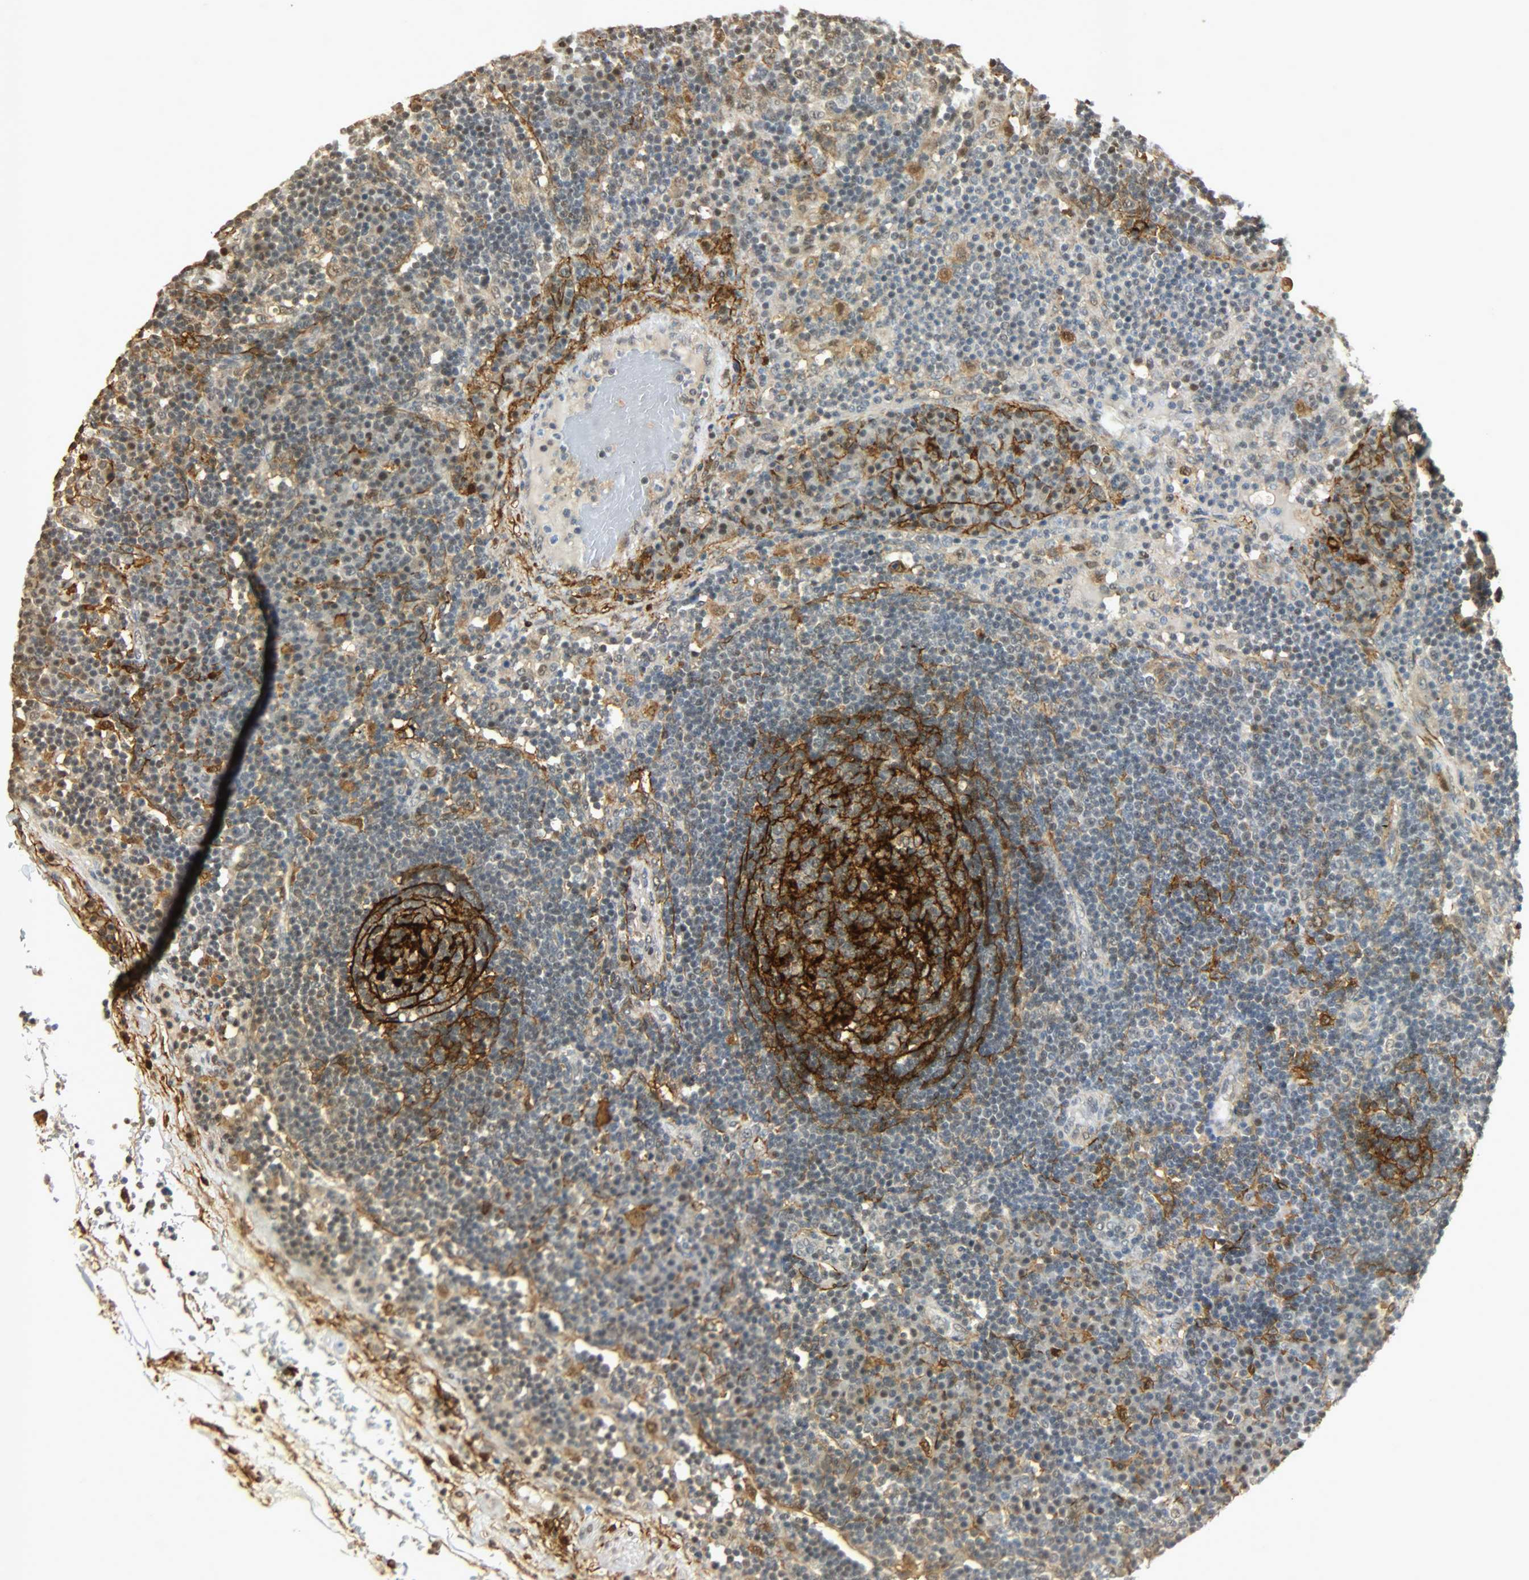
{"staining": {"intensity": "weak", "quantity": "25%-75%", "location": "nuclear"}, "tissue": "lymph node", "cell_type": "Germinal center cells", "image_type": "normal", "snomed": [{"axis": "morphology", "description": "Normal tissue, NOS"}, {"axis": "morphology", "description": "Squamous cell carcinoma, metastatic, NOS"}, {"axis": "topography", "description": "Lymph node"}], "caption": "DAB (3,3'-diaminobenzidine) immunohistochemical staining of unremarkable lymph node exhibits weak nuclear protein expression in about 25%-75% of germinal center cells.", "gene": "NGFR", "patient": {"sex": "female", "age": 53}}